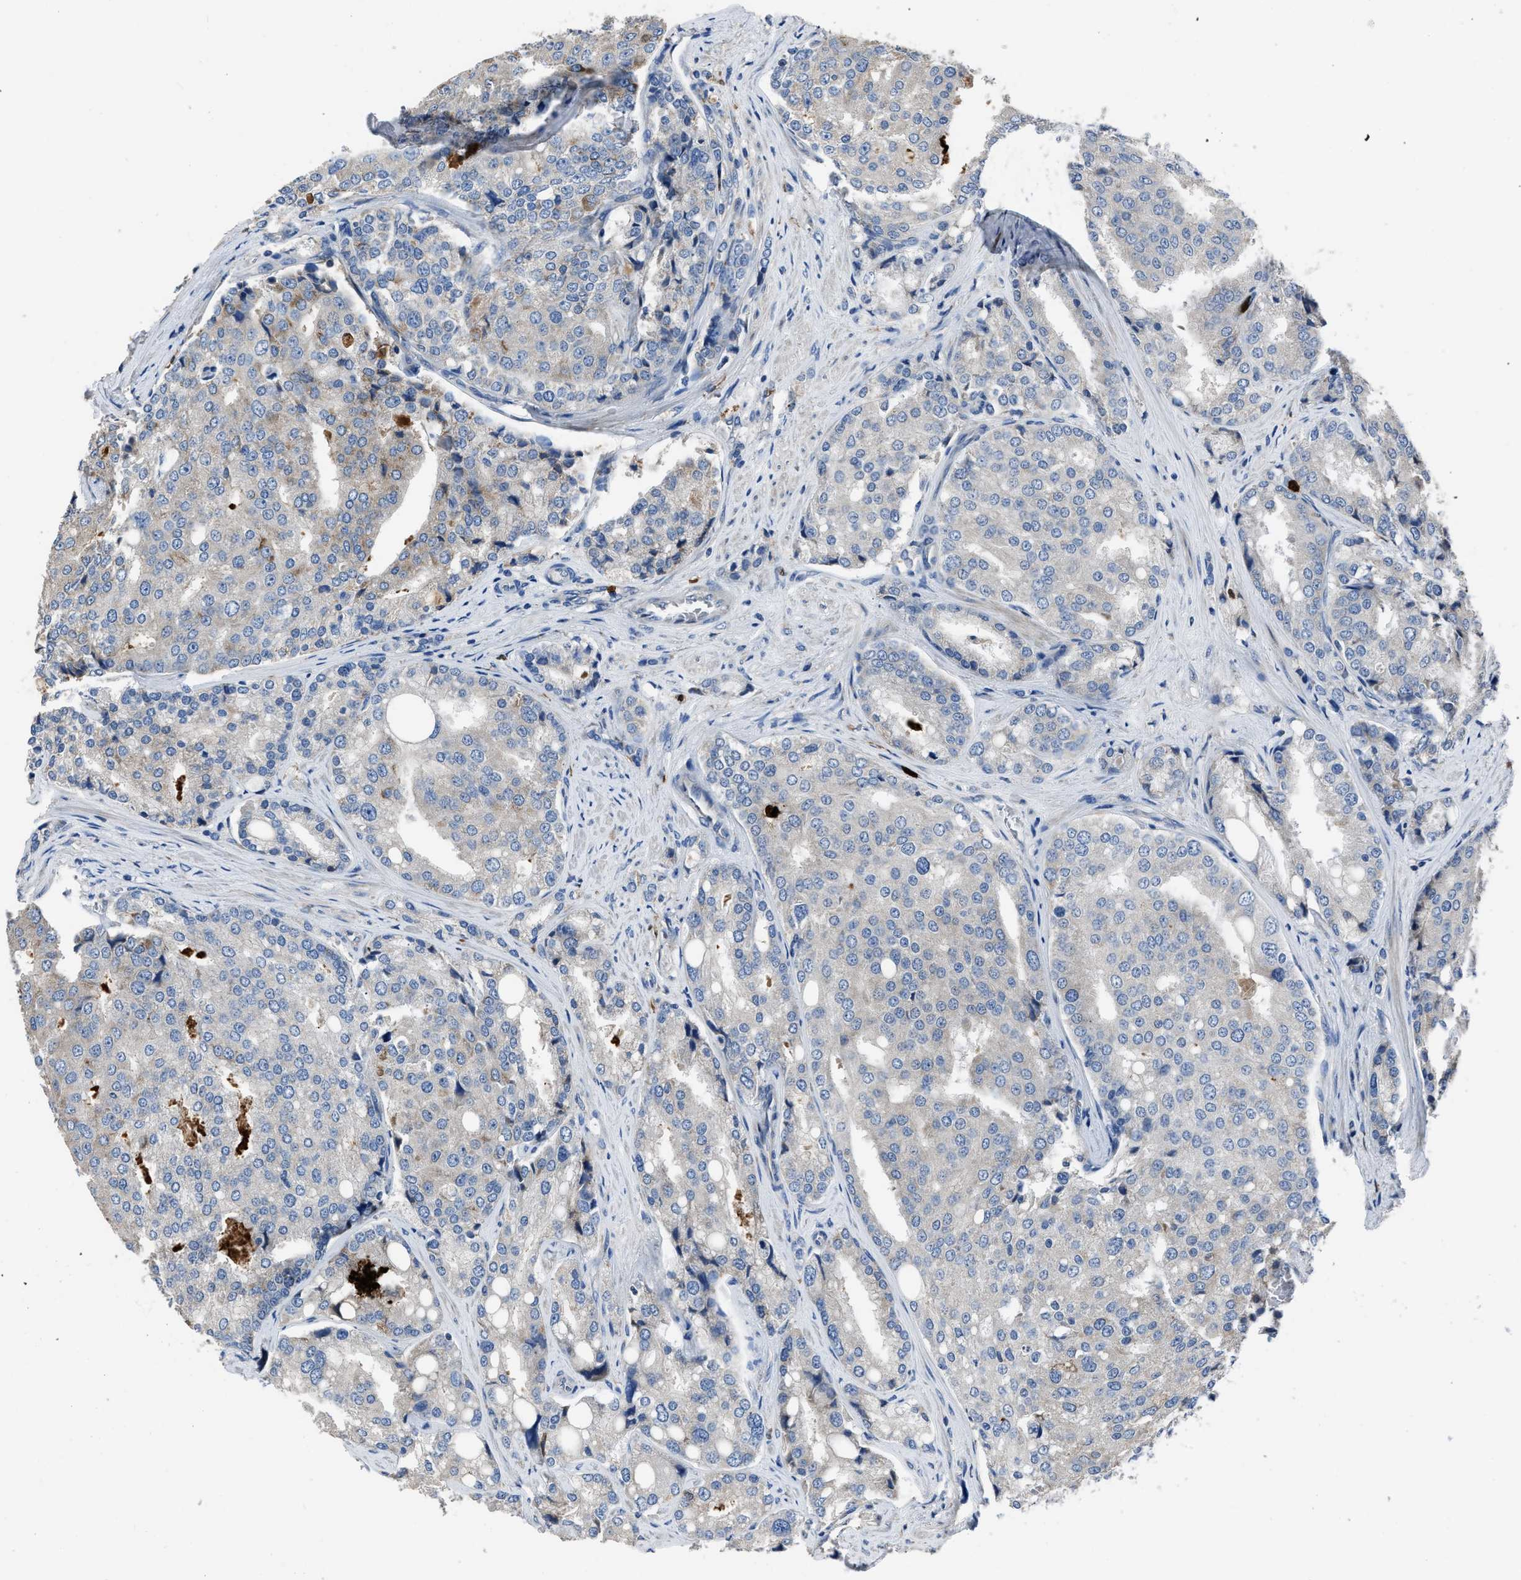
{"staining": {"intensity": "negative", "quantity": "none", "location": "none"}, "tissue": "prostate cancer", "cell_type": "Tumor cells", "image_type": "cancer", "snomed": [{"axis": "morphology", "description": "Adenocarcinoma, High grade"}, {"axis": "topography", "description": "Prostate"}], "caption": "Immunohistochemistry of human adenocarcinoma (high-grade) (prostate) displays no staining in tumor cells.", "gene": "ANGPT1", "patient": {"sex": "male", "age": 50}}